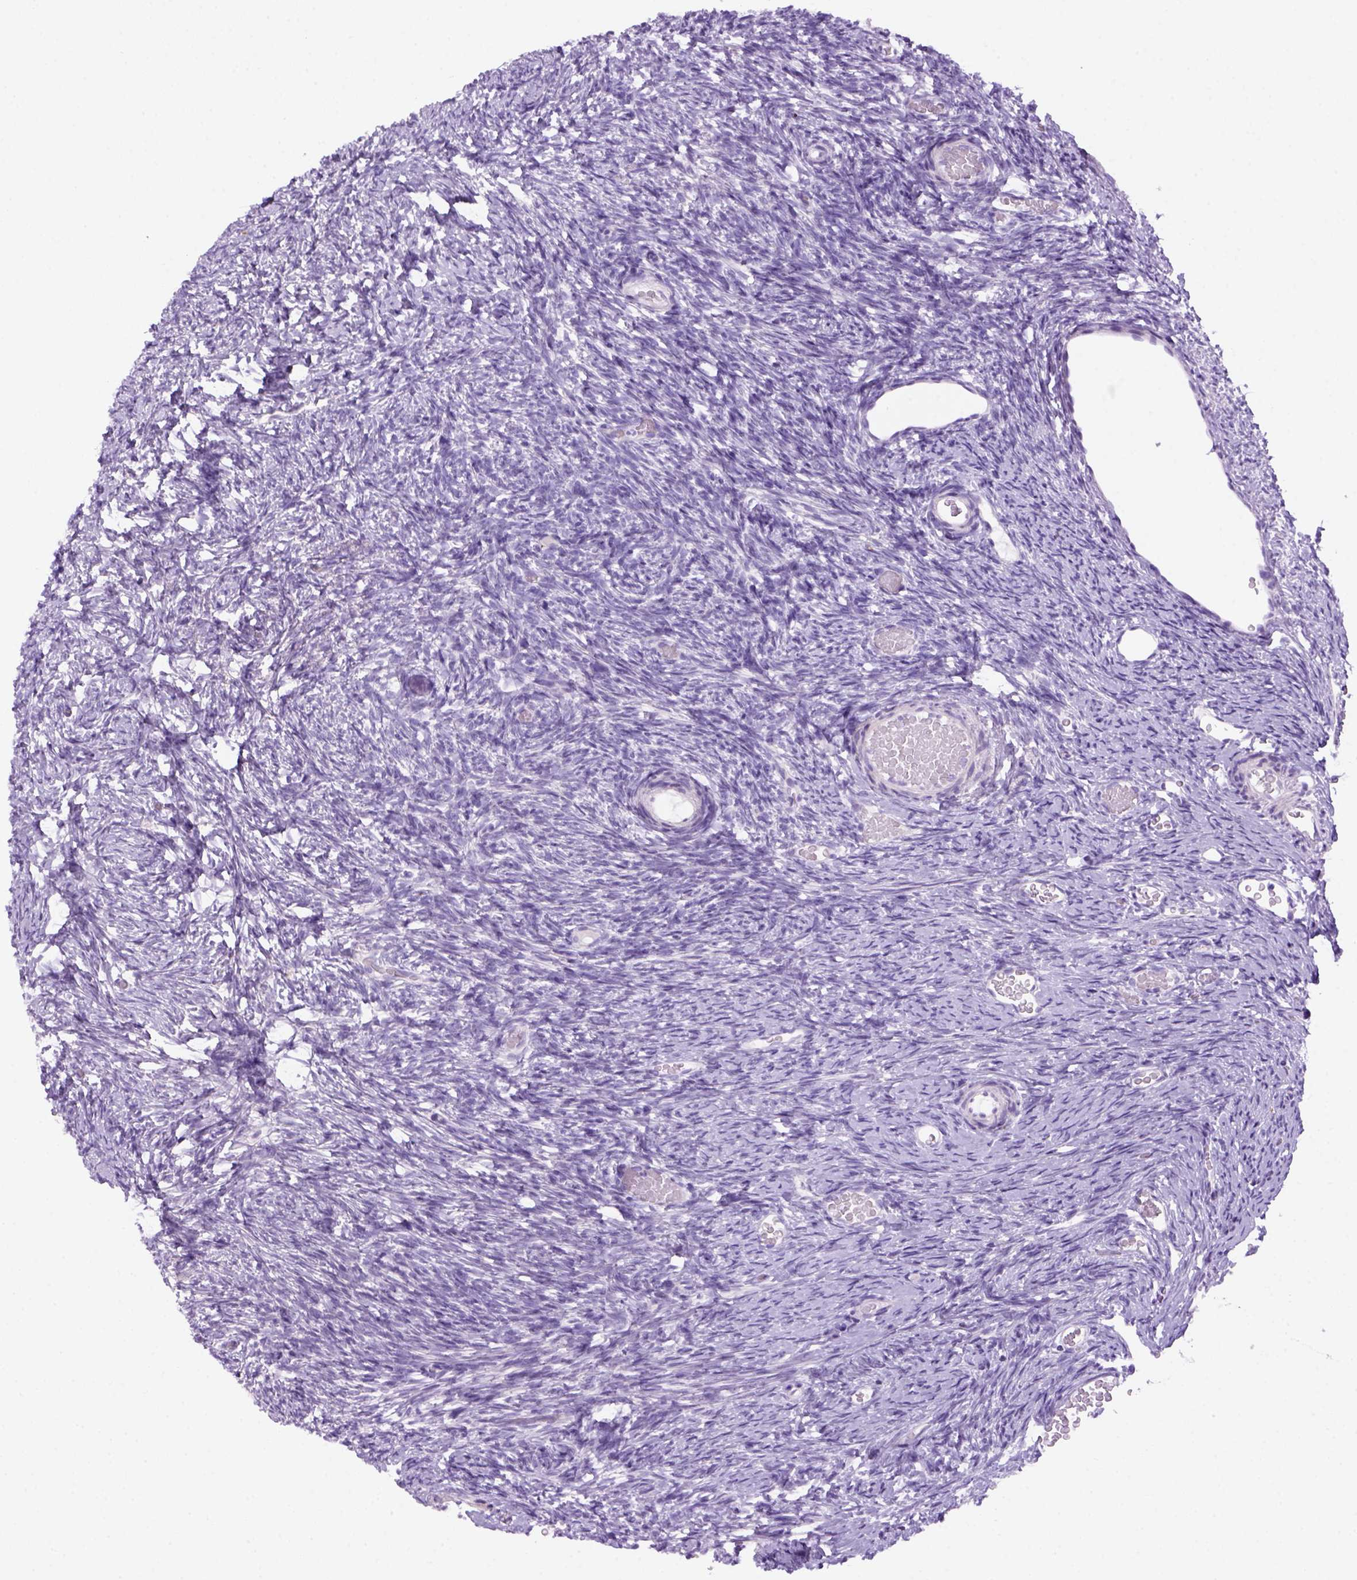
{"staining": {"intensity": "negative", "quantity": "none", "location": "none"}, "tissue": "ovary", "cell_type": "Ovarian stroma cells", "image_type": "normal", "snomed": [{"axis": "morphology", "description": "Normal tissue, NOS"}, {"axis": "topography", "description": "Ovary"}], "caption": "Immunohistochemistry histopathology image of benign ovary stained for a protein (brown), which shows no expression in ovarian stroma cells.", "gene": "DNAH11", "patient": {"sex": "female", "age": 39}}